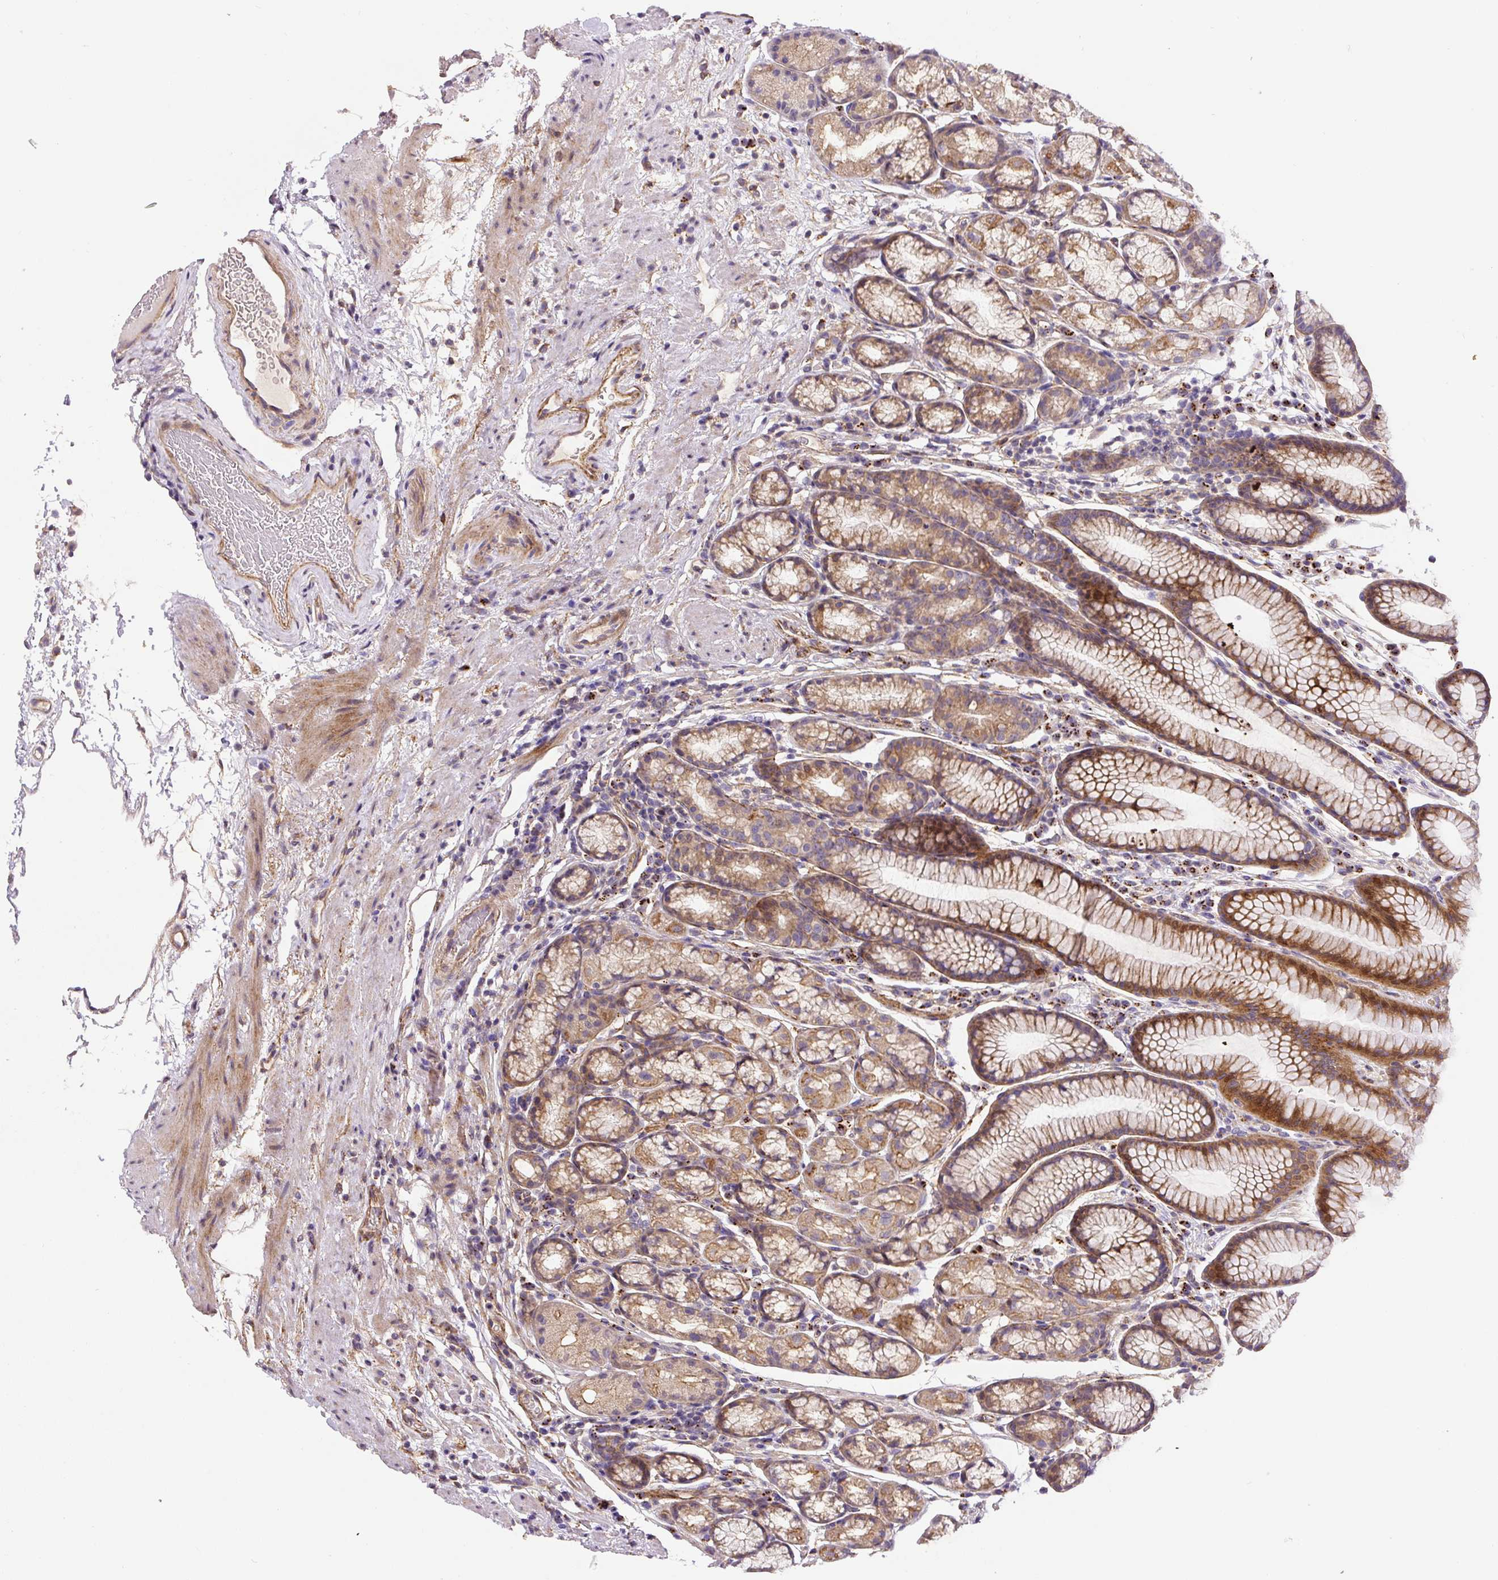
{"staining": {"intensity": "moderate", "quantity": "25%-75%", "location": "cytoplasmic/membranous"}, "tissue": "stomach", "cell_type": "Glandular cells", "image_type": "normal", "snomed": [{"axis": "morphology", "description": "Normal tissue, NOS"}, {"axis": "topography", "description": "Stomach, lower"}], "caption": "IHC micrograph of normal stomach stained for a protein (brown), which shows medium levels of moderate cytoplasmic/membranous expression in about 25%-75% of glandular cells.", "gene": "RNF170", "patient": {"sex": "male", "age": 67}}